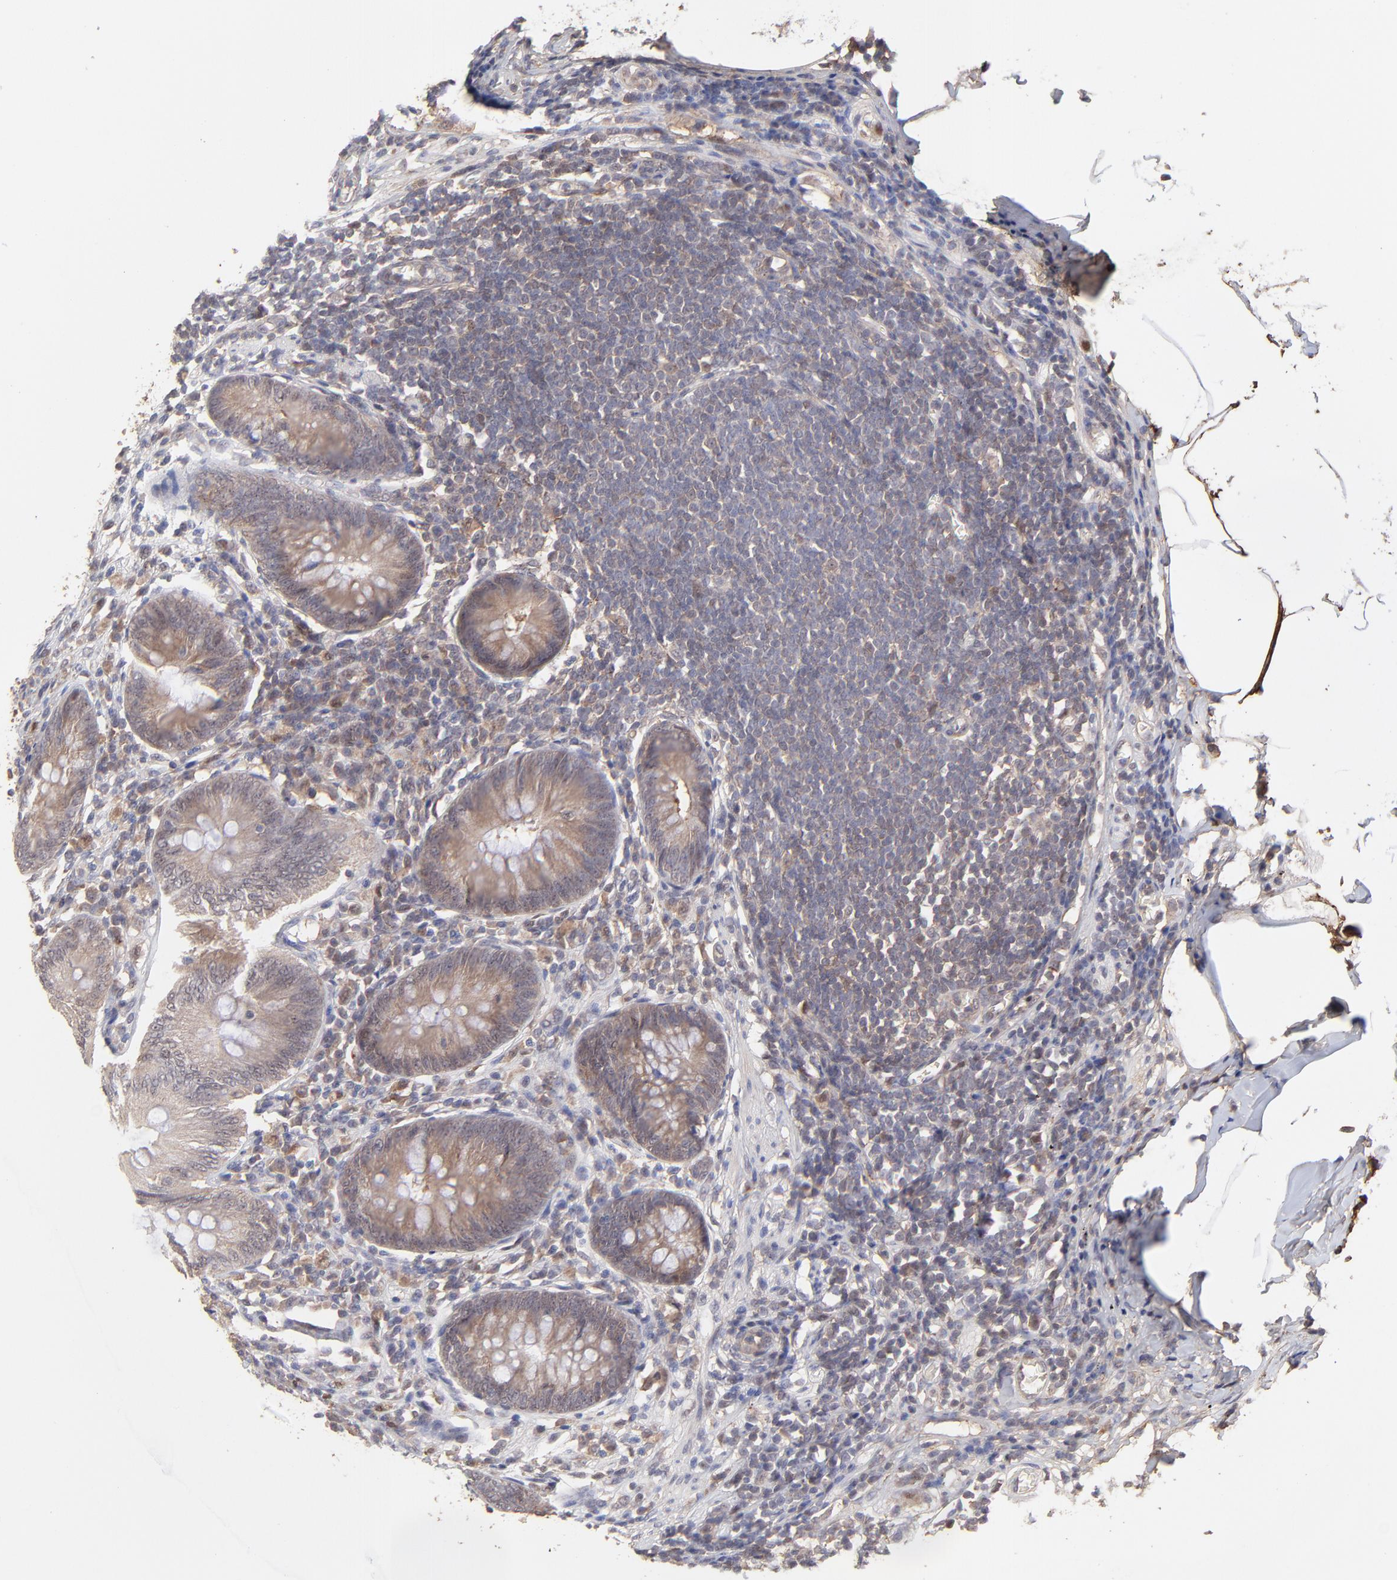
{"staining": {"intensity": "moderate", "quantity": ">75%", "location": "cytoplasmic/membranous"}, "tissue": "appendix", "cell_type": "Glandular cells", "image_type": "normal", "snomed": [{"axis": "morphology", "description": "Normal tissue, NOS"}, {"axis": "morphology", "description": "Inflammation, NOS"}, {"axis": "topography", "description": "Appendix"}], "caption": "Immunohistochemistry staining of unremarkable appendix, which shows medium levels of moderate cytoplasmic/membranous positivity in about >75% of glandular cells indicating moderate cytoplasmic/membranous protein staining. The staining was performed using DAB (brown) for protein detection and nuclei were counterstained in hematoxylin (blue).", "gene": "PSMD14", "patient": {"sex": "male", "age": 46}}